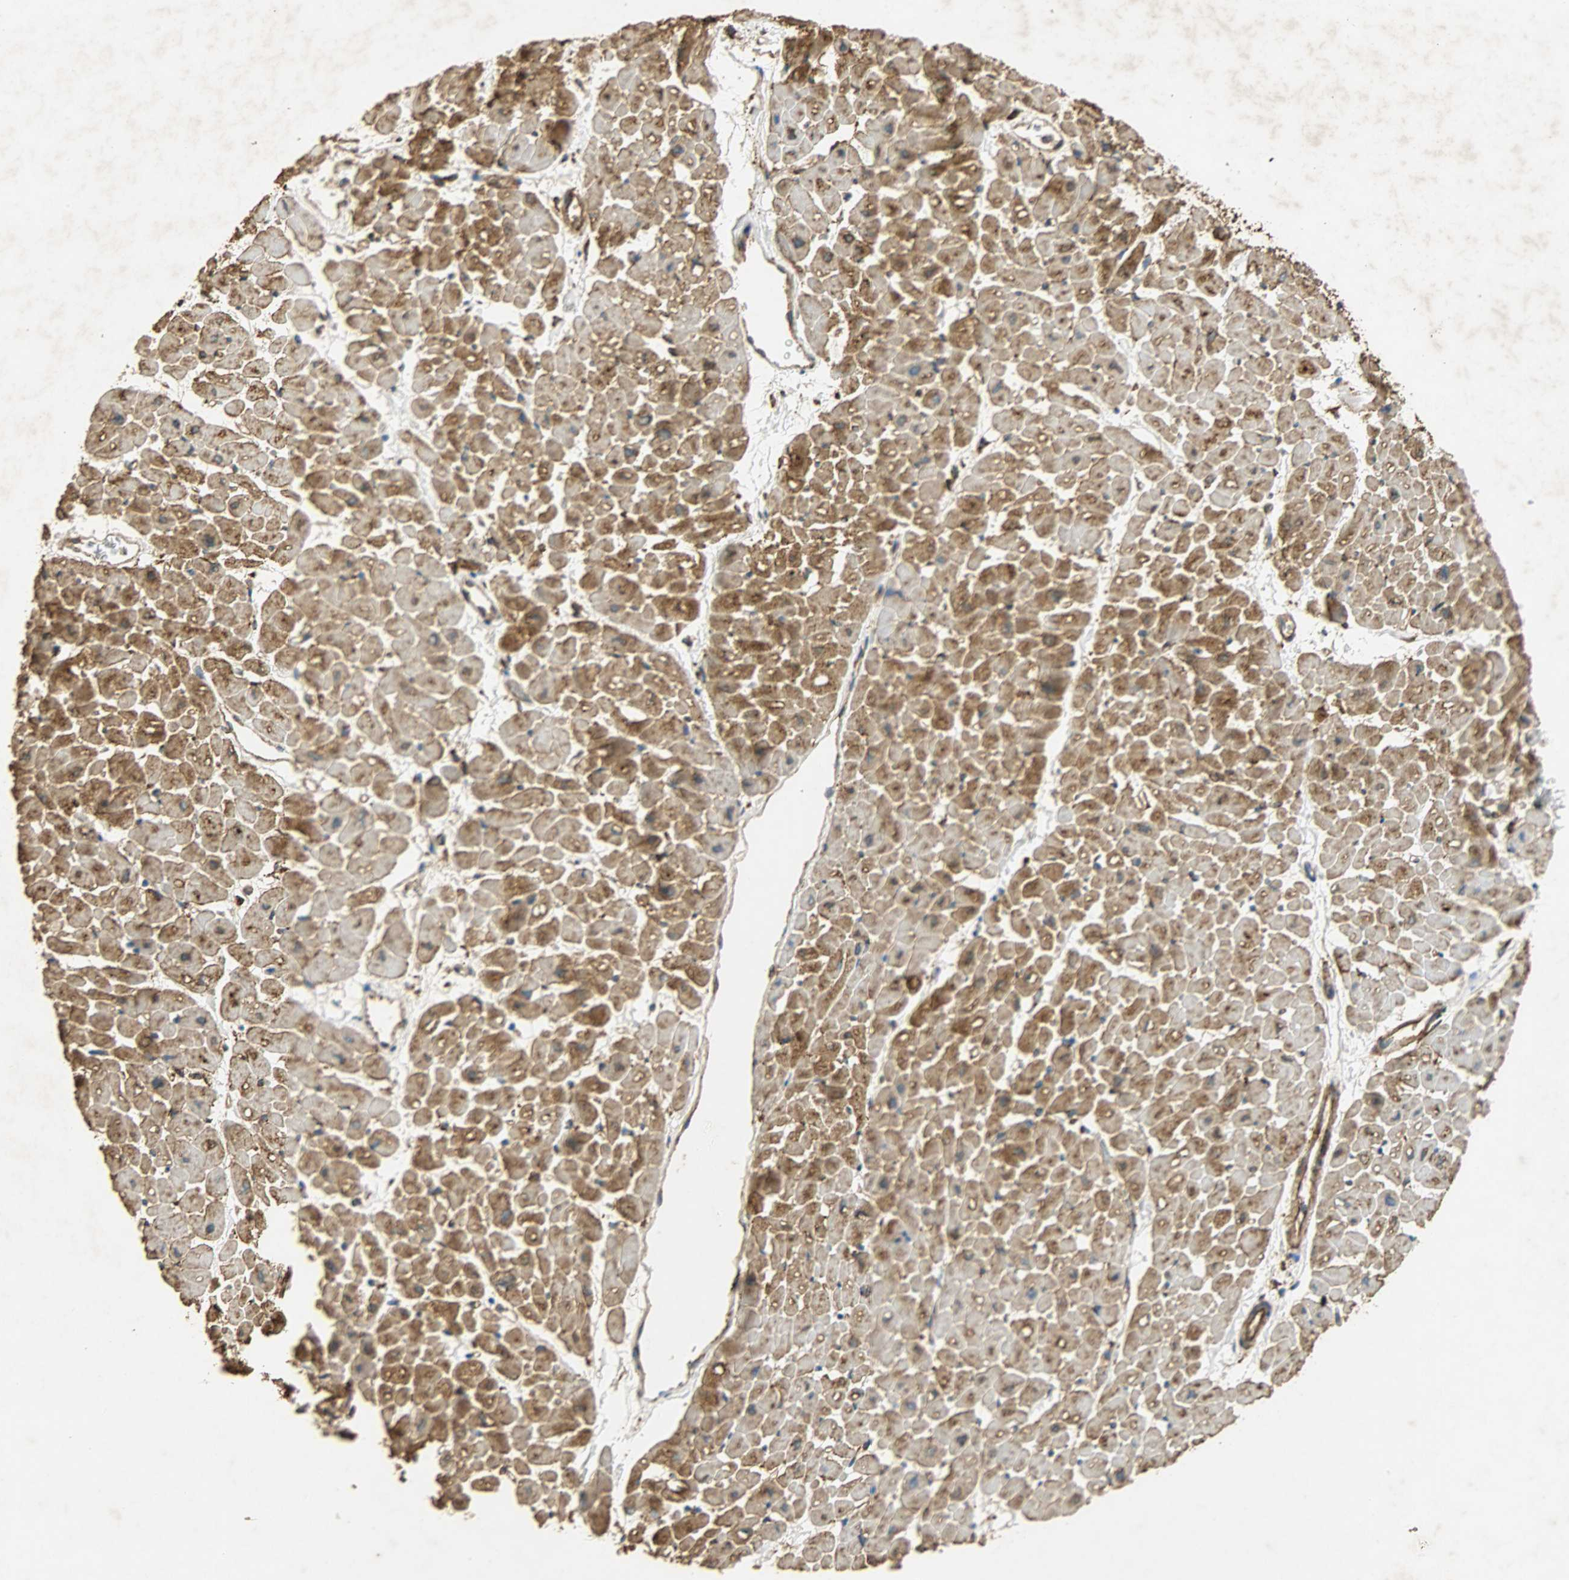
{"staining": {"intensity": "moderate", "quantity": ">75%", "location": "cytoplasmic/membranous"}, "tissue": "heart muscle", "cell_type": "Cardiomyocytes", "image_type": "normal", "snomed": [{"axis": "morphology", "description": "Normal tissue, NOS"}, {"axis": "topography", "description": "Heart"}], "caption": "IHC image of benign heart muscle: heart muscle stained using immunohistochemistry reveals medium levels of moderate protein expression localized specifically in the cytoplasmic/membranous of cardiomyocytes, appearing as a cytoplasmic/membranous brown color.", "gene": "HSP90B1", "patient": {"sex": "male", "age": 45}}